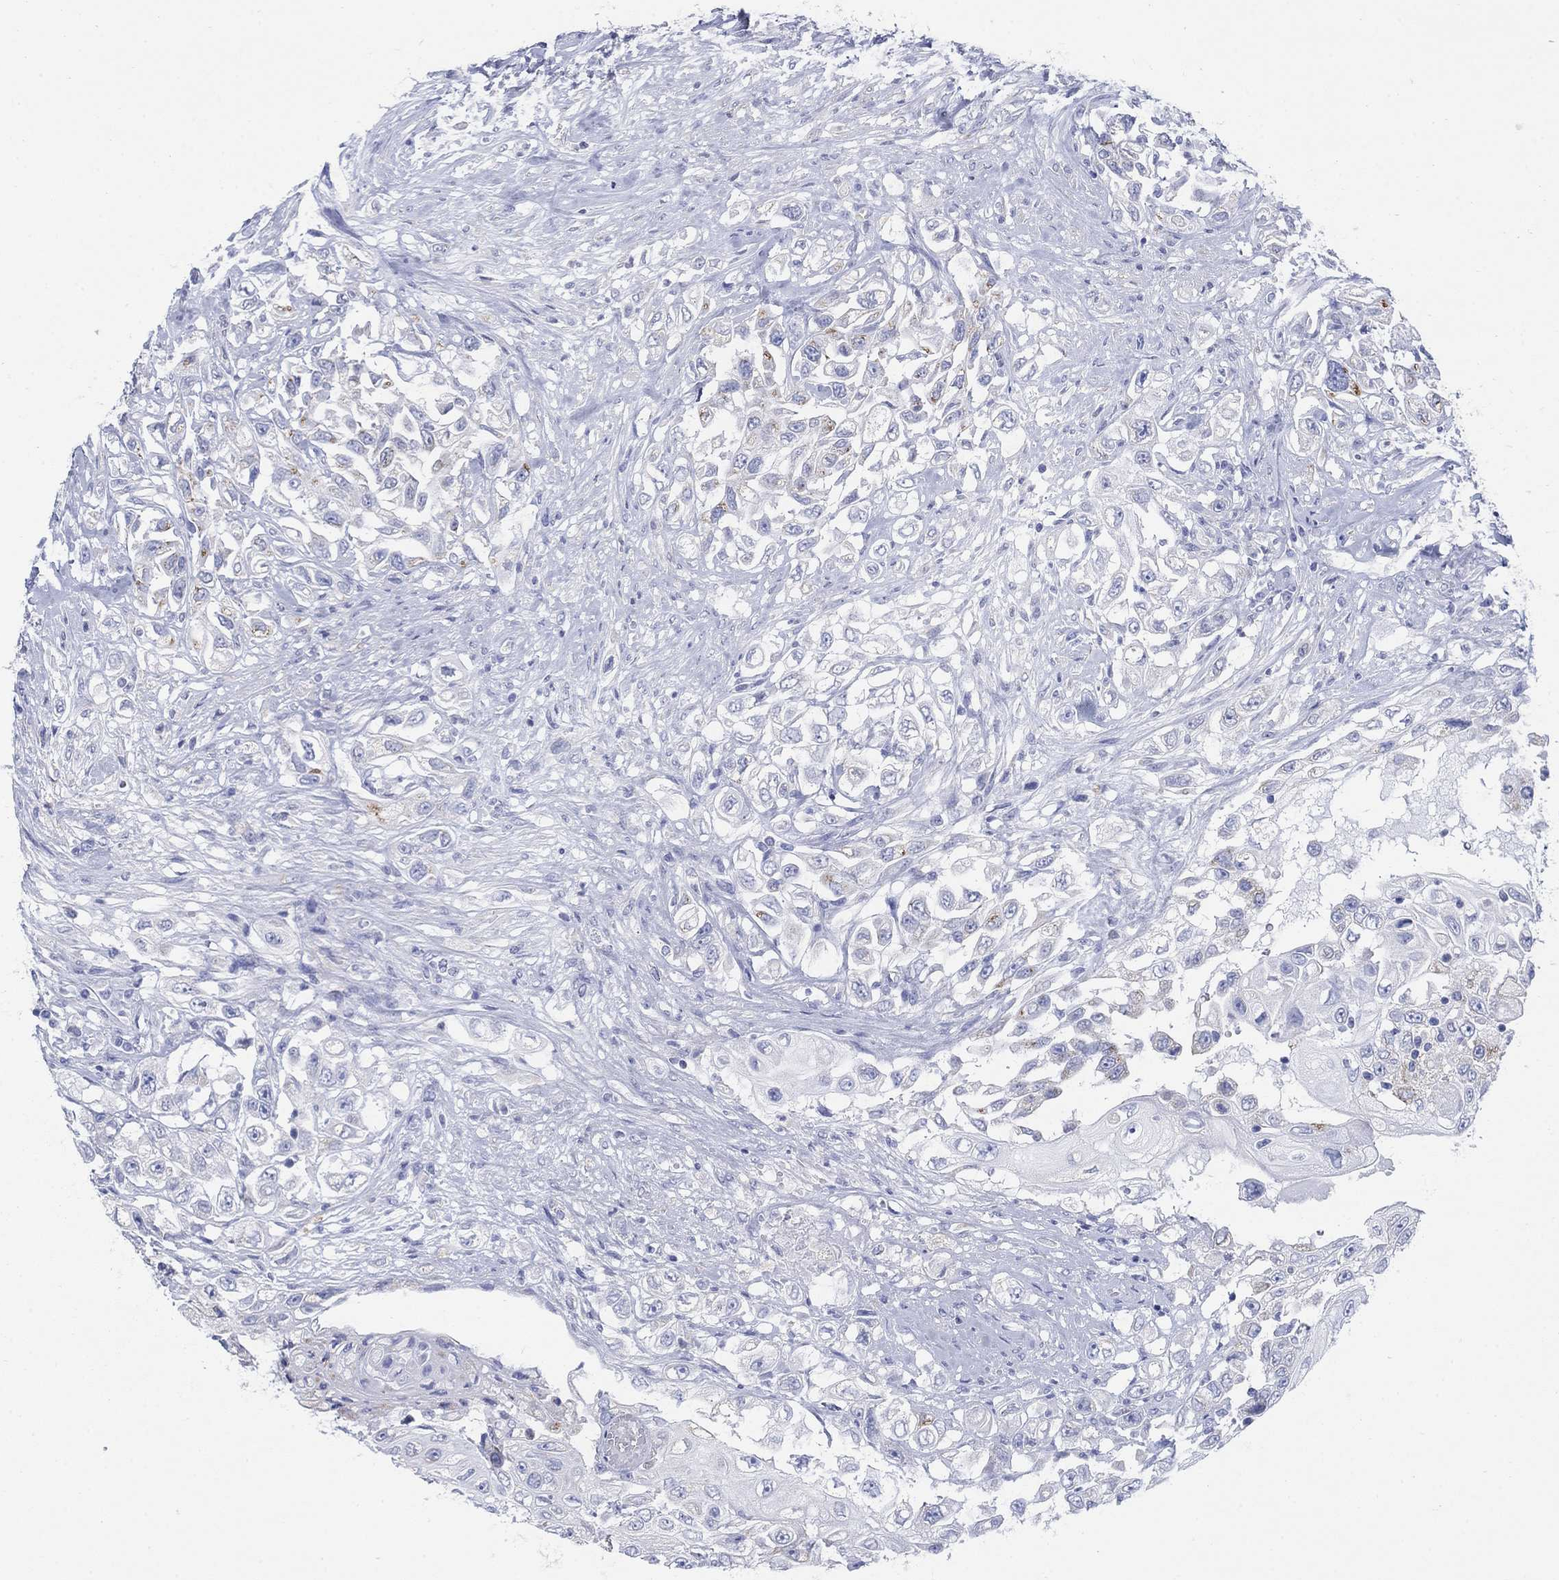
{"staining": {"intensity": "negative", "quantity": "none", "location": "none"}, "tissue": "urothelial cancer", "cell_type": "Tumor cells", "image_type": "cancer", "snomed": [{"axis": "morphology", "description": "Urothelial carcinoma, High grade"}, {"axis": "topography", "description": "Urinary bladder"}], "caption": "This is a image of immunohistochemistry staining of high-grade urothelial carcinoma, which shows no staining in tumor cells.", "gene": "SCCPDH", "patient": {"sex": "female", "age": 56}}